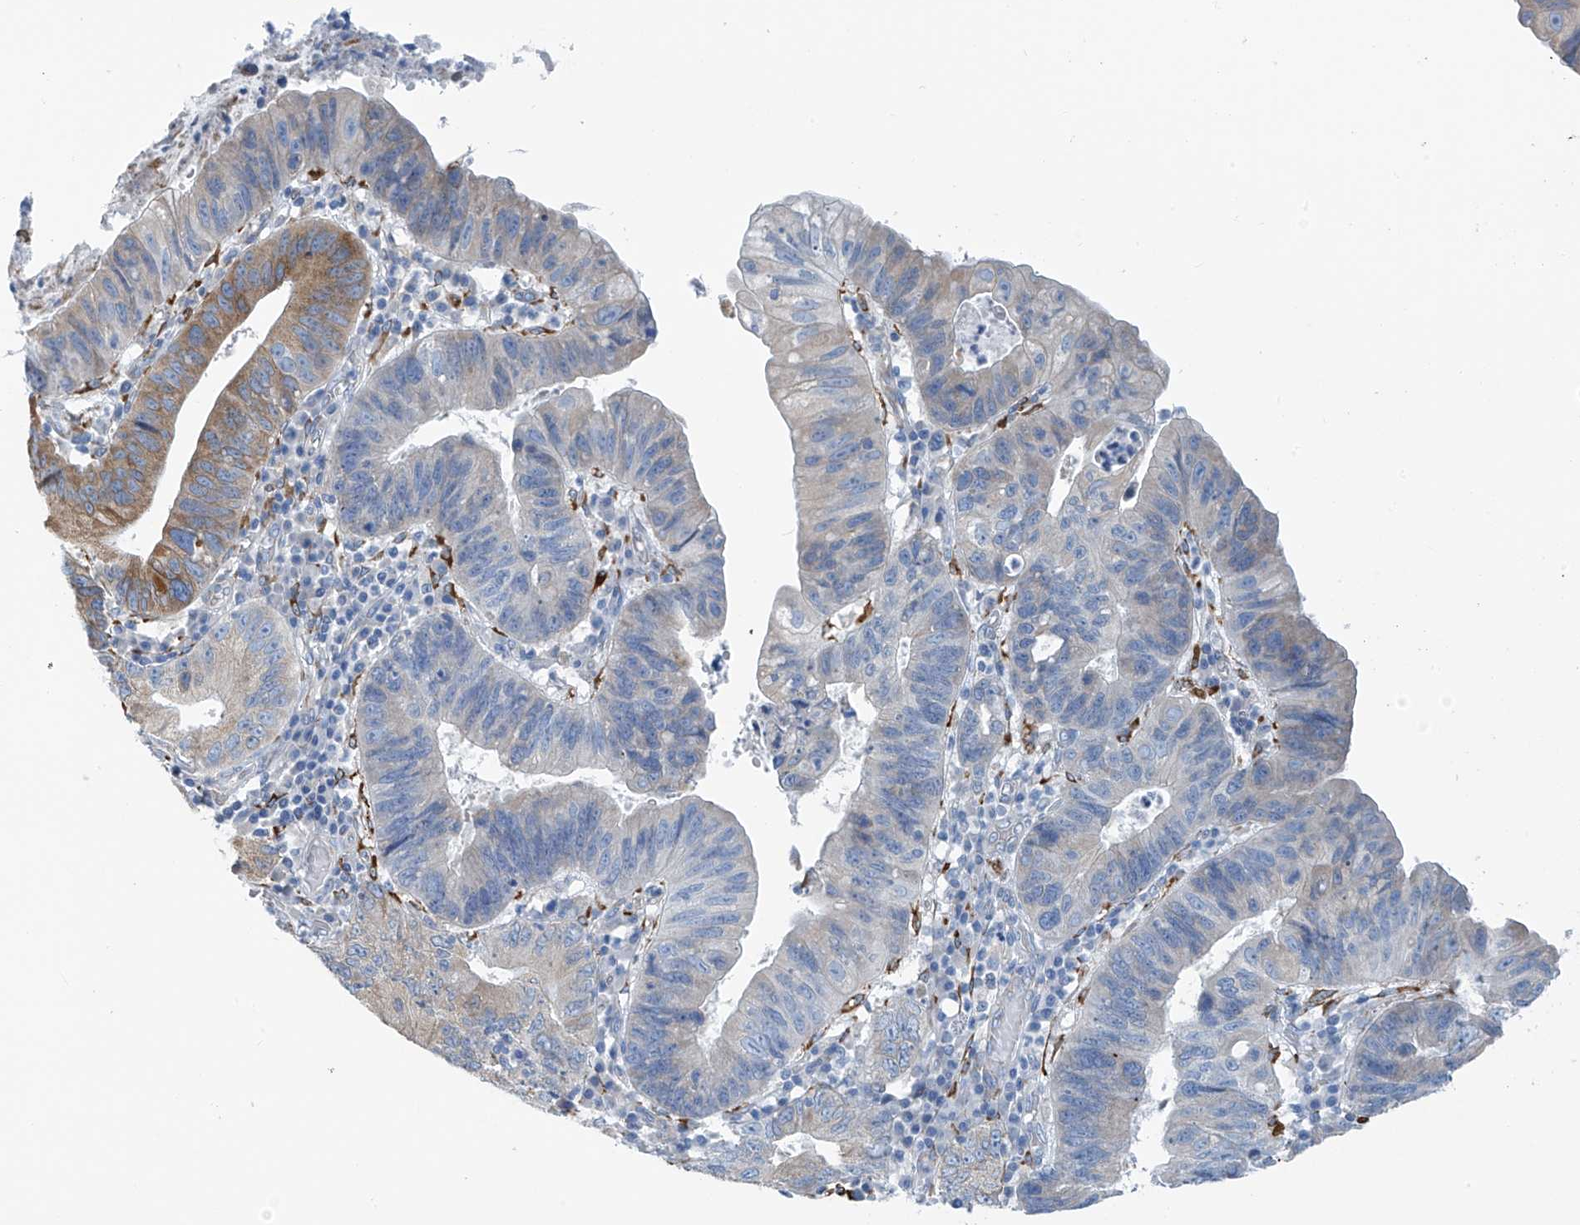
{"staining": {"intensity": "moderate", "quantity": "<25%", "location": "cytoplasmic/membranous"}, "tissue": "stomach cancer", "cell_type": "Tumor cells", "image_type": "cancer", "snomed": [{"axis": "morphology", "description": "Adenocarcinoma, NOS"}, {"axis": "topography", "description": "Stomach"}], "caption": "Stomach cancer tissue reveals moderate cytoplasmic/membranous staining in approximately <25% of tumor cells, visualized by immunohistochemistry. (Brightfield microscopy of DAB IHC at high magnification).", "gene": "RCN2", "patient": {"sex": "male", "age": 59}}